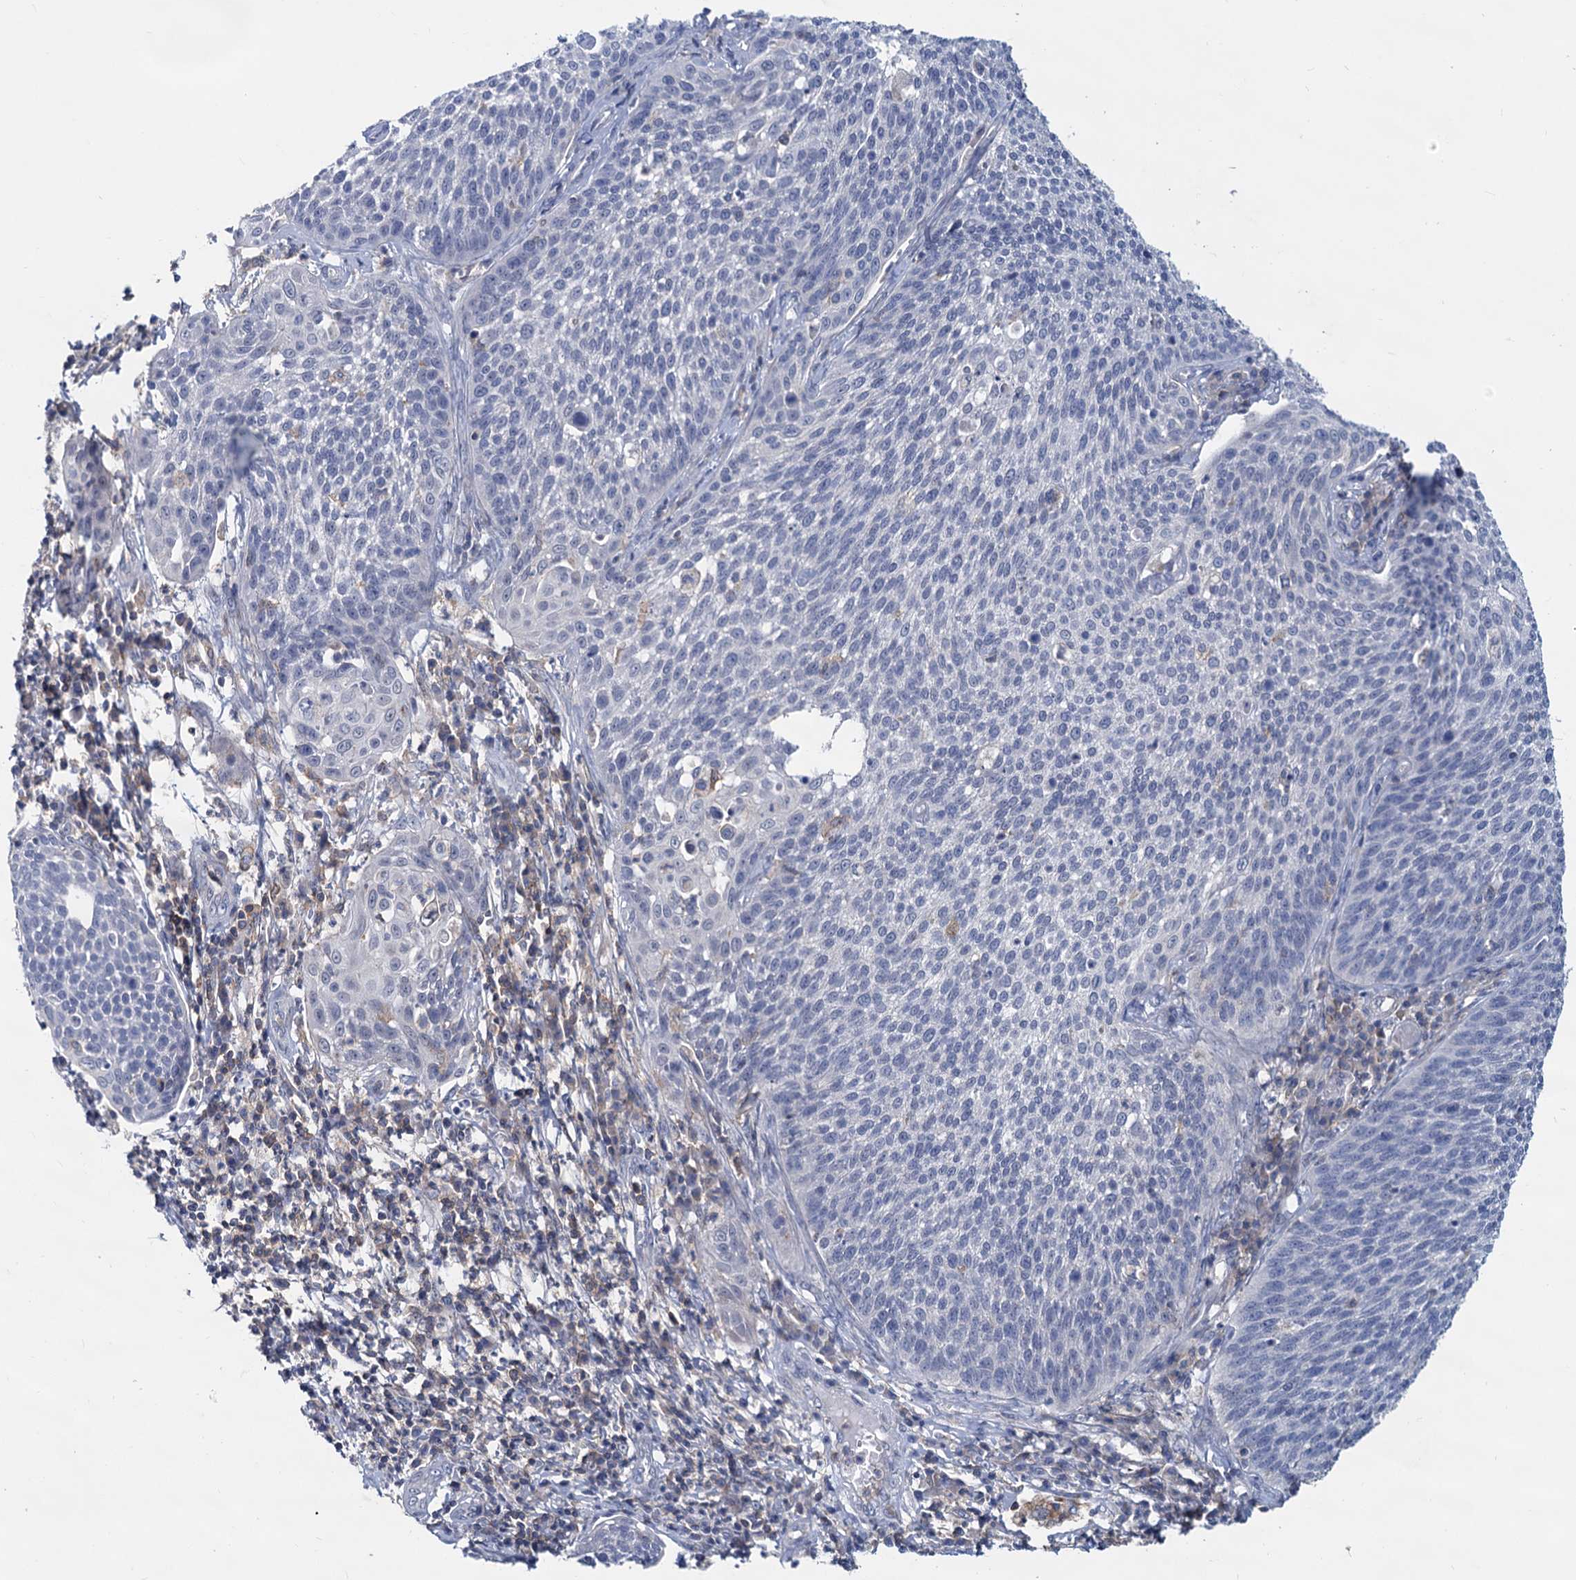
{"staining": {"intensity": "negative", "quantity": "none", "location": "none"}, "tissue": "cervical cancer", "cell_type": "Tumor cells", "image_type": "cancer", "snomed": [{"axis": "morphology", "description": "Squamous cell carcinoma, NOS"}, {"axis": "topography", "description": "Cervix"}], "caption": "Immunohistochemistry (IHC) of human squamous cell carcinoma (cervical) demonstrates no staining in tumor cells.", "gene": "LRCH4", "patient": {"sex": "female", "age": 34}}